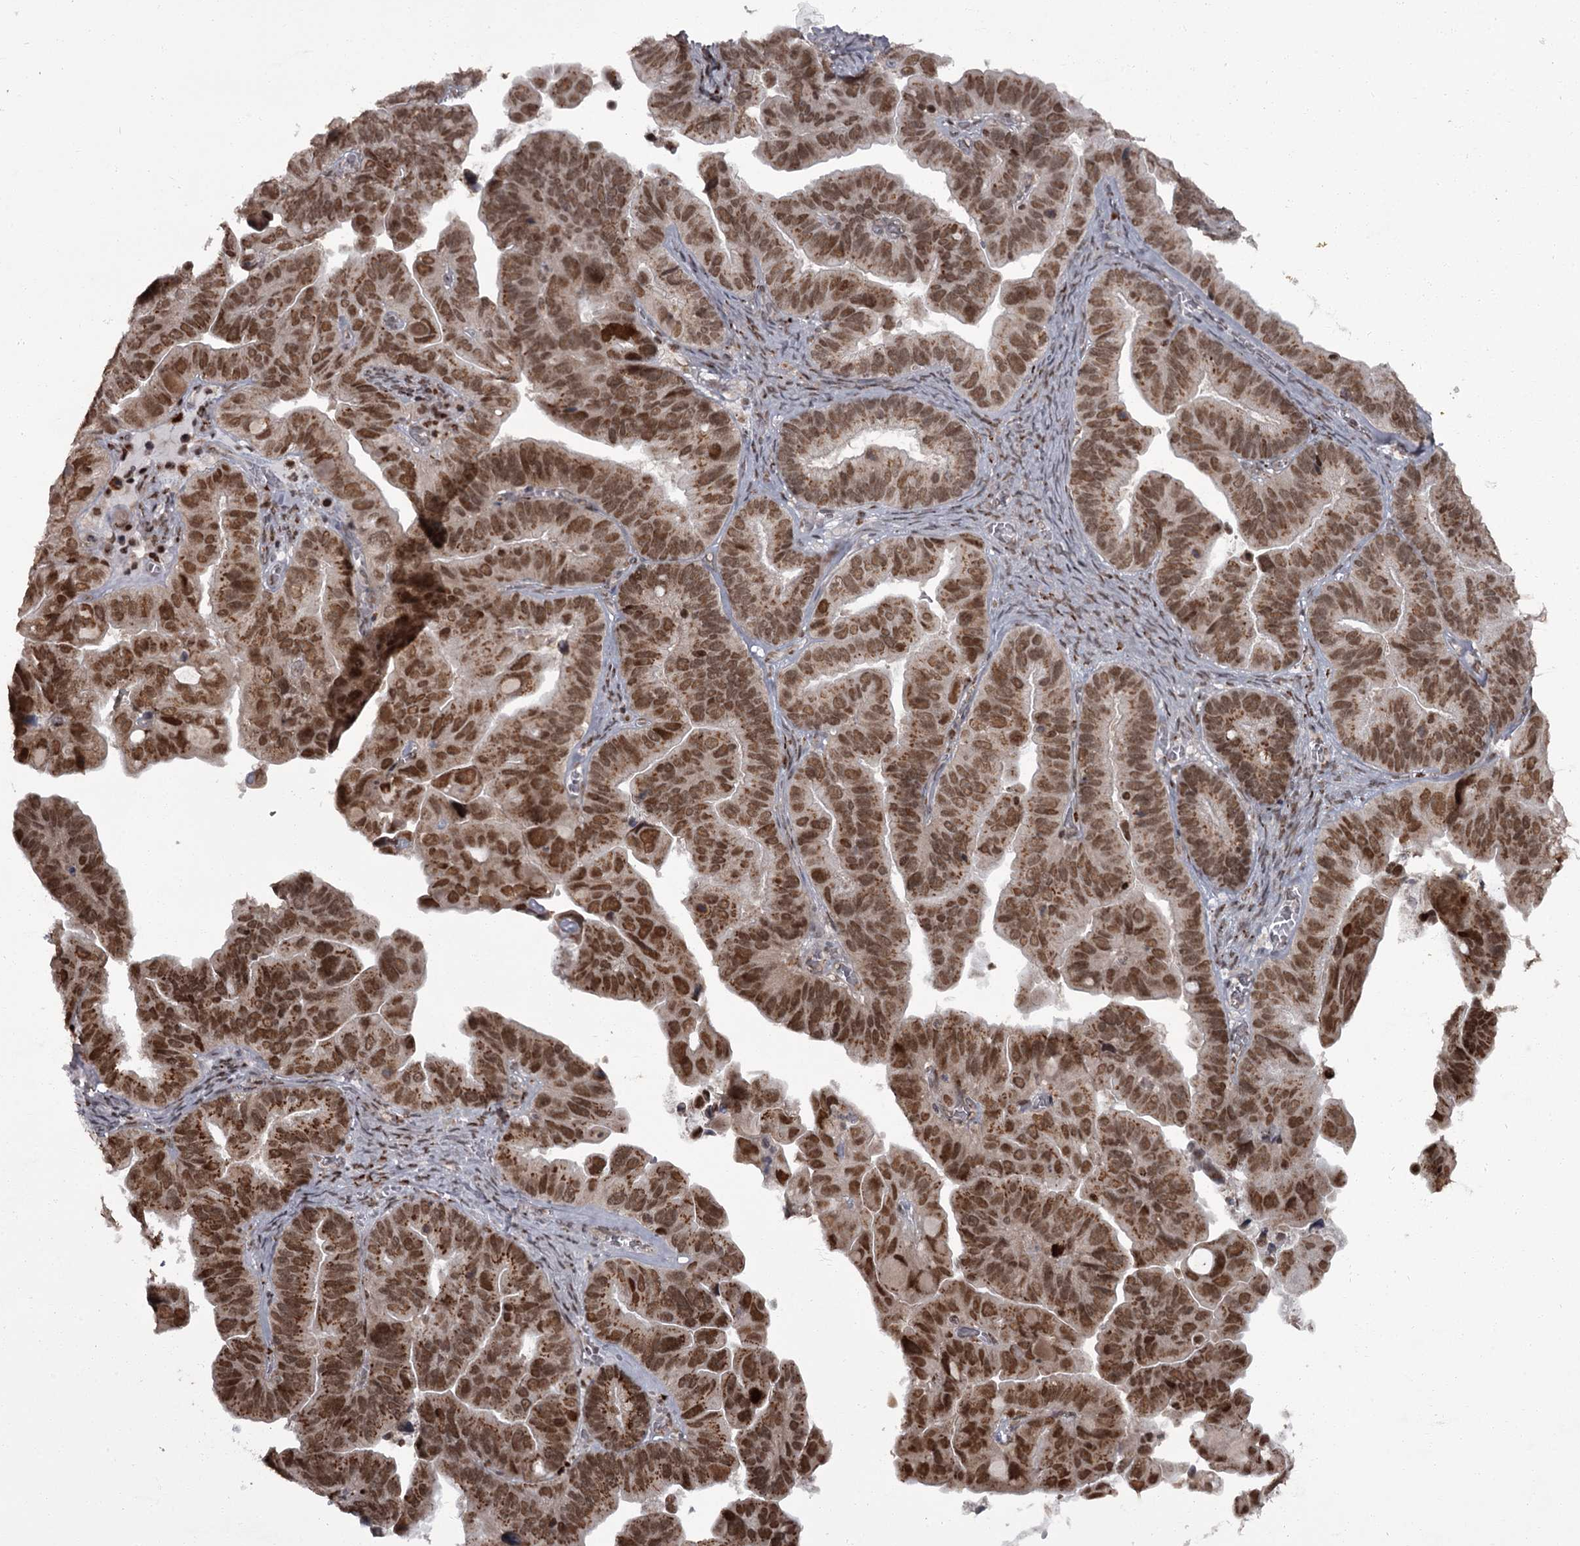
{"staining": {"intensity": "moderate", "quantity": ">75%", "location": "cytoplasmic/membranous,nuclear"}, "tissue": "ovarian cancer", "cell_type": "Tumor cells", "image_type": "cancer", "snomed": [{"axis": "morphology", "description": "Cystadenocarcinoma, serous, NOS"}, {"axis": "topography", "description": "Ovary"}], "caption": "Brown immunohistochemical staining in human ovarian cancer (serous cystadenocarcinoma) shows moderate cytoplasmic/membranous and nuclear positivity in approximately >75% of tumor cells. (IHC, brightfield microscopy, high magnification).", "gene": "CEP83", "patient": {"sex": "female", "age": 56}}